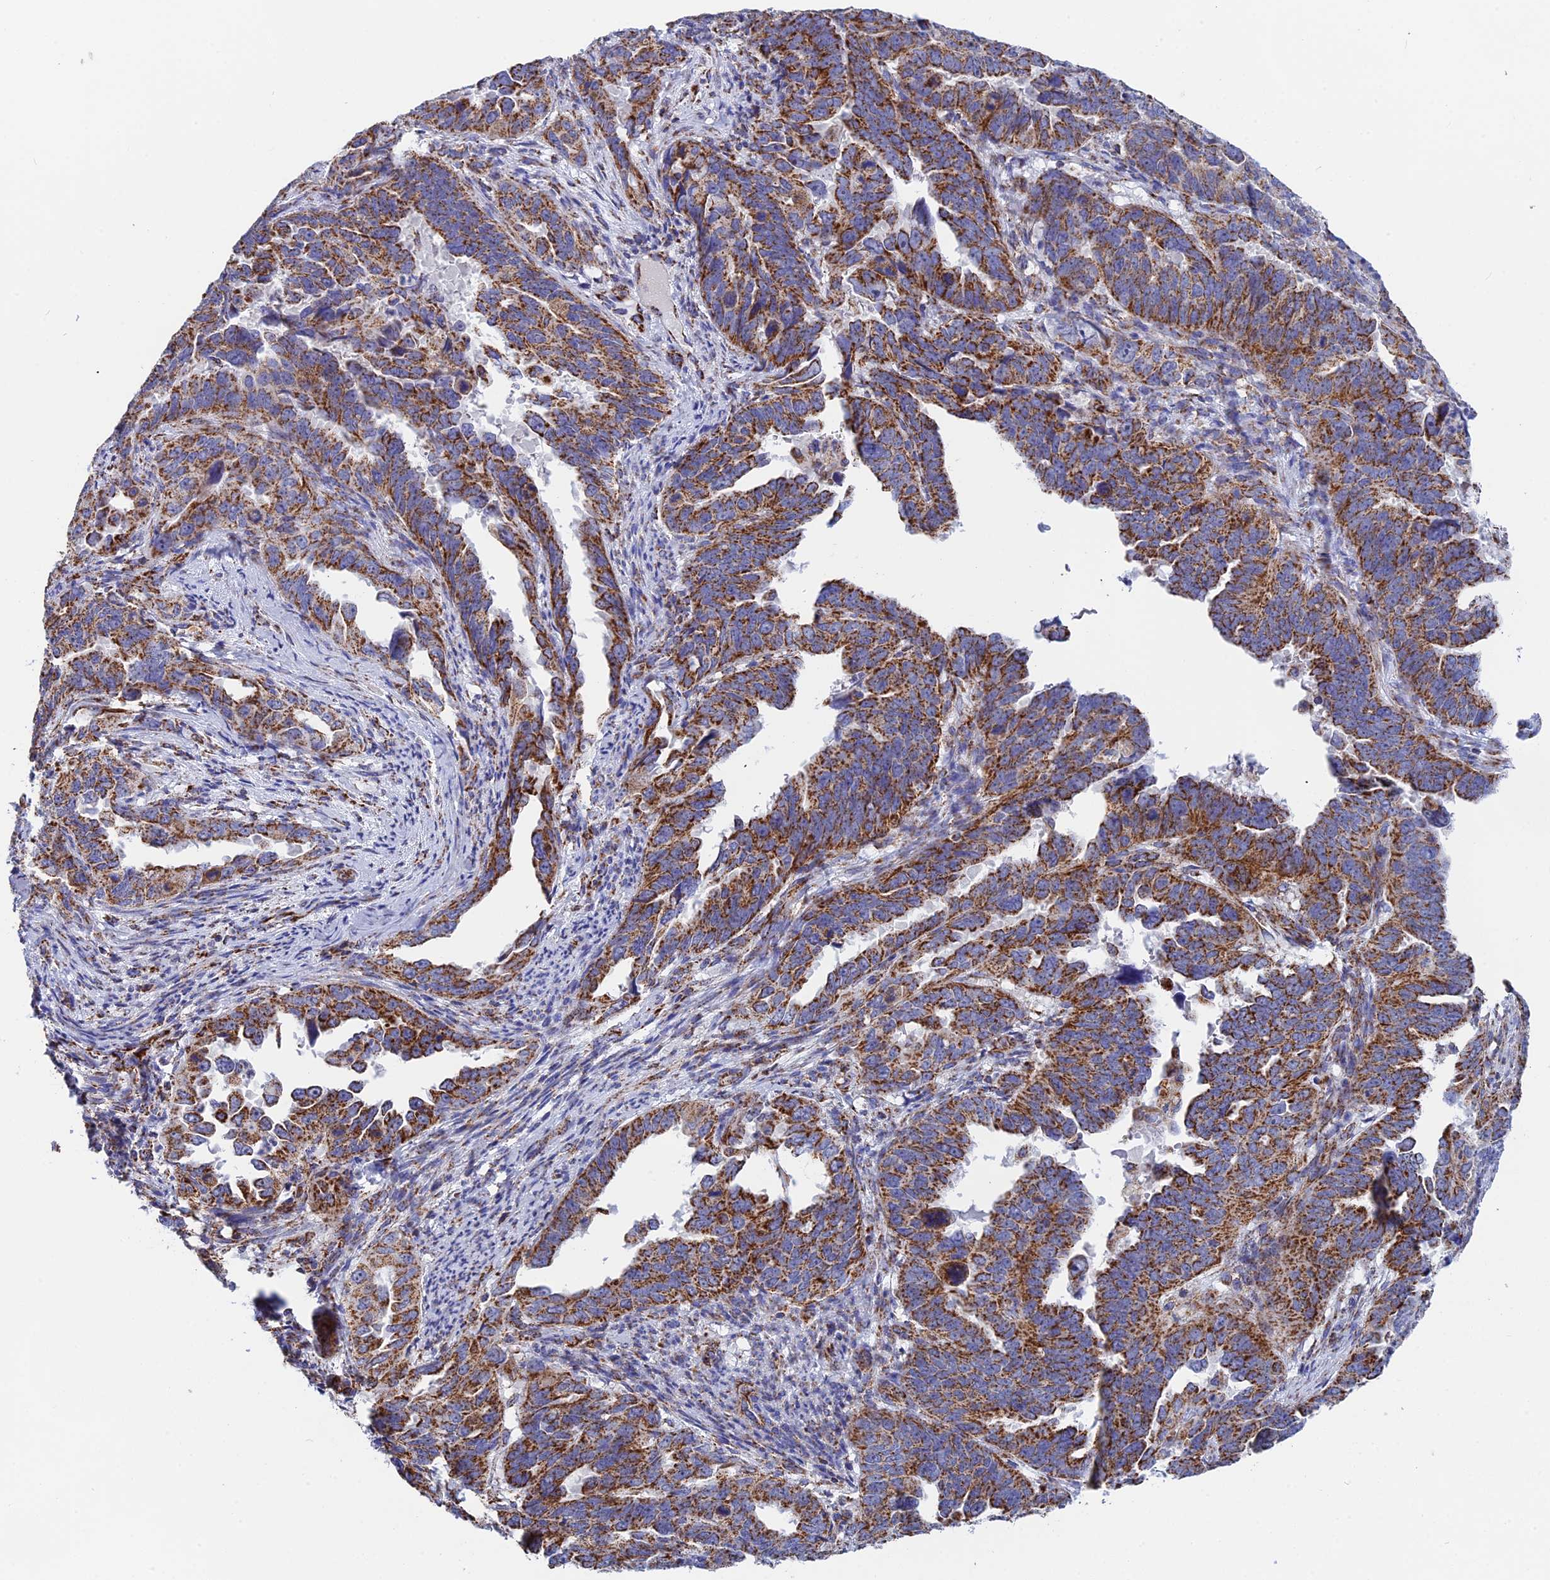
{"staining": {"intensity": "moderate", "quantity": ">75%", "location": "cytoplasmic/membranous"}, "tissue": "endometrial cancer", "cell_type": "Tumor cells", "image_type": "cancer", "snomed": [{"axis": "morphology", "description": "Adenocarcinoma, NOS"}, {"axis": "topography", "description": "Endometrium"}], "caption": "About >75% of tumor cells in adenocarcinoma (endometrial) show moderate cytoplasmic/membranous protein expression as visualized by brown immunohistochemical staining.", "gene": "NDUFA5", "patient": {"sex": "female", "age": 65}}